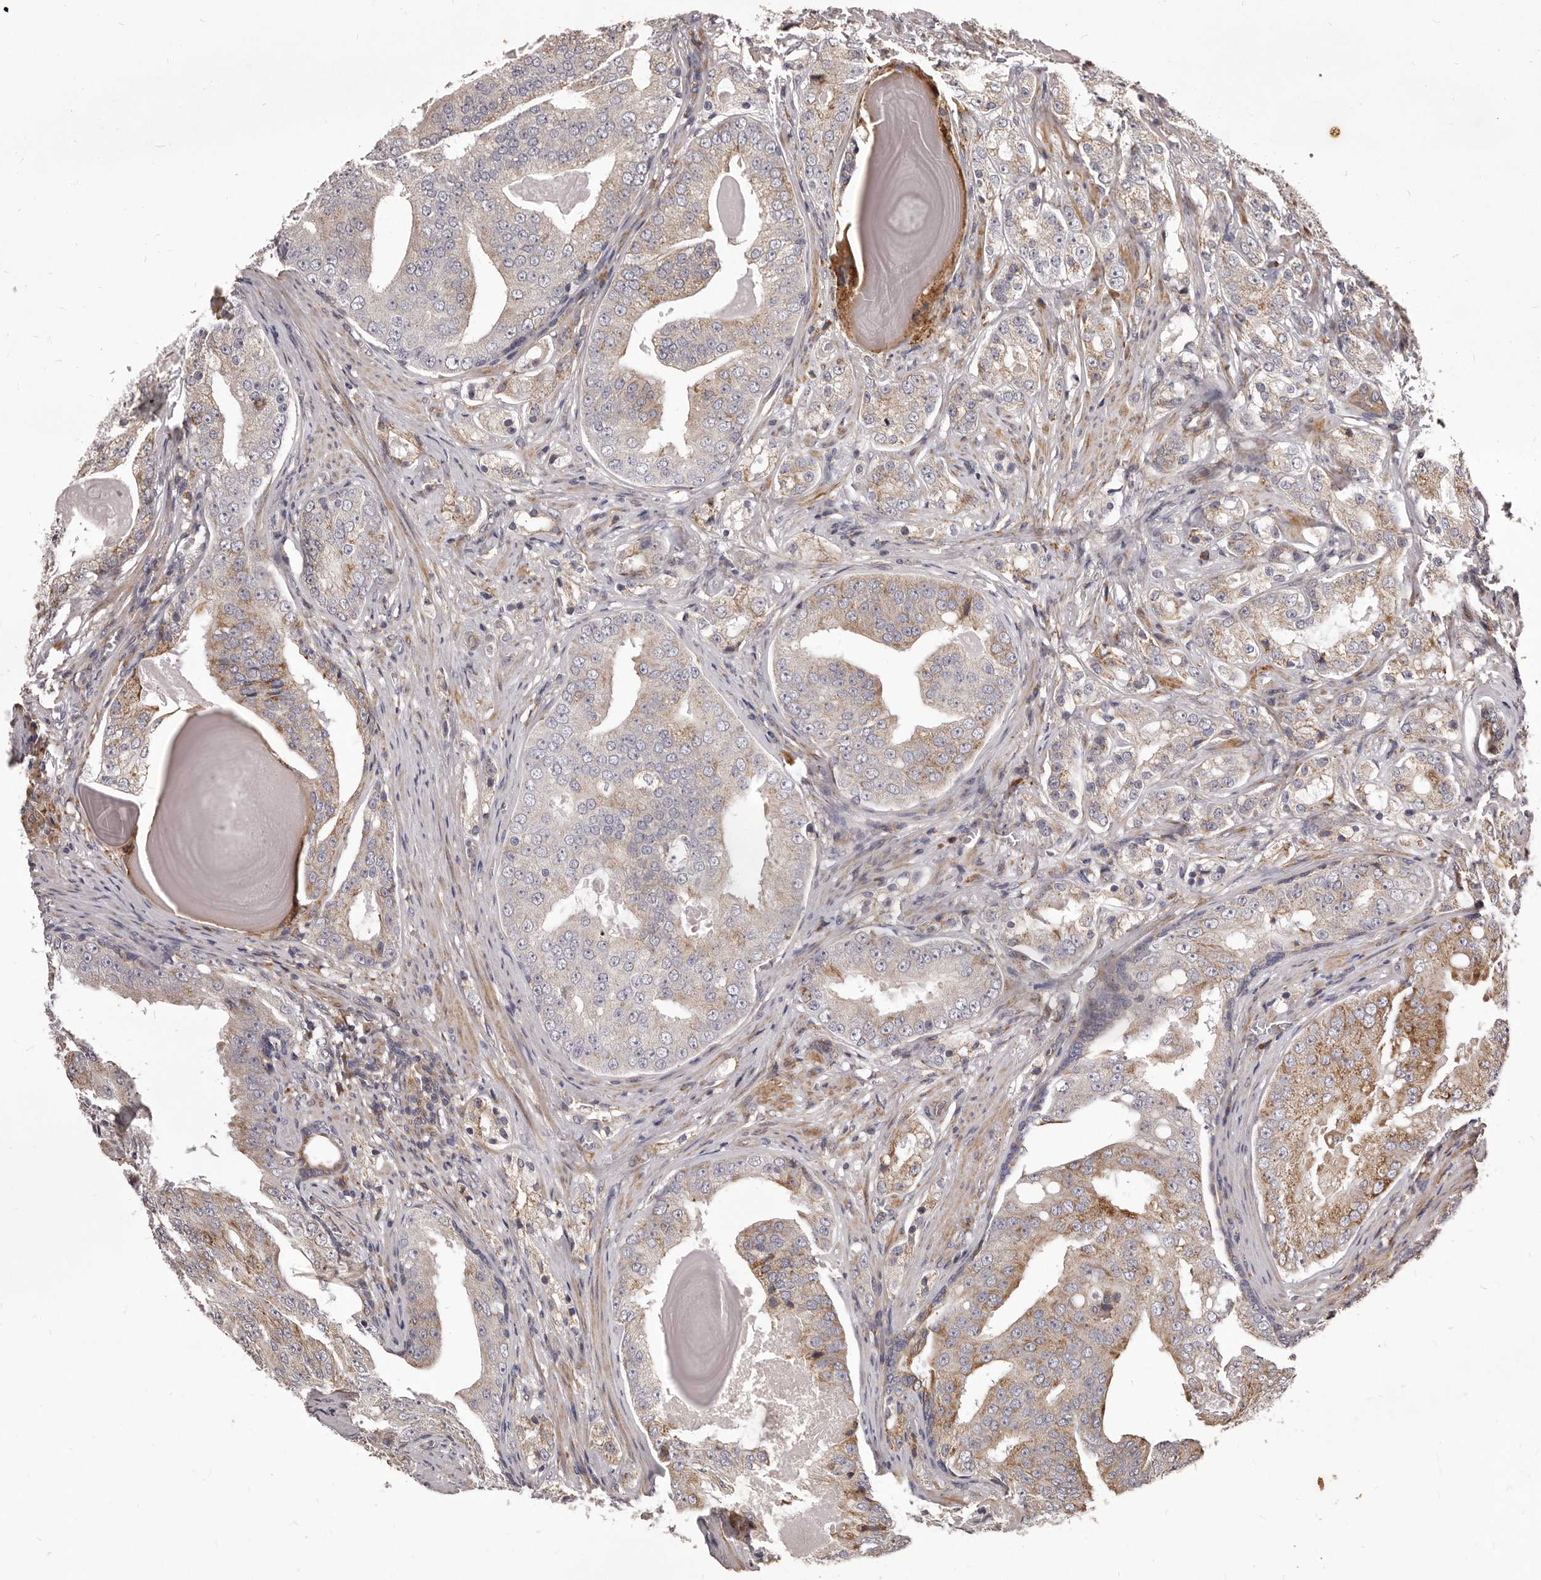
{"staining": {"intensity": "moderate", "quantity": "25%-75%", "location": "cytoplasmic/membranous"}, "tissue": "prostate cancer", "cell_type": "Tumor cells", "image_type": "cancer", "snomed": [{"axis": "morphology", "description": "Adenocarcinoma, High grade"}, {"axis": "topography", "description": "Prostate"}], "caption": "An IHC photomicrograph of neoplastic tissue is shown. Protein staining in brown shows moderate cytoplasmic/membranous positivity in prostate cancer within tumor cells.", "gene": "ALPK1", "patient": {"sex": "male", "age": 68}}